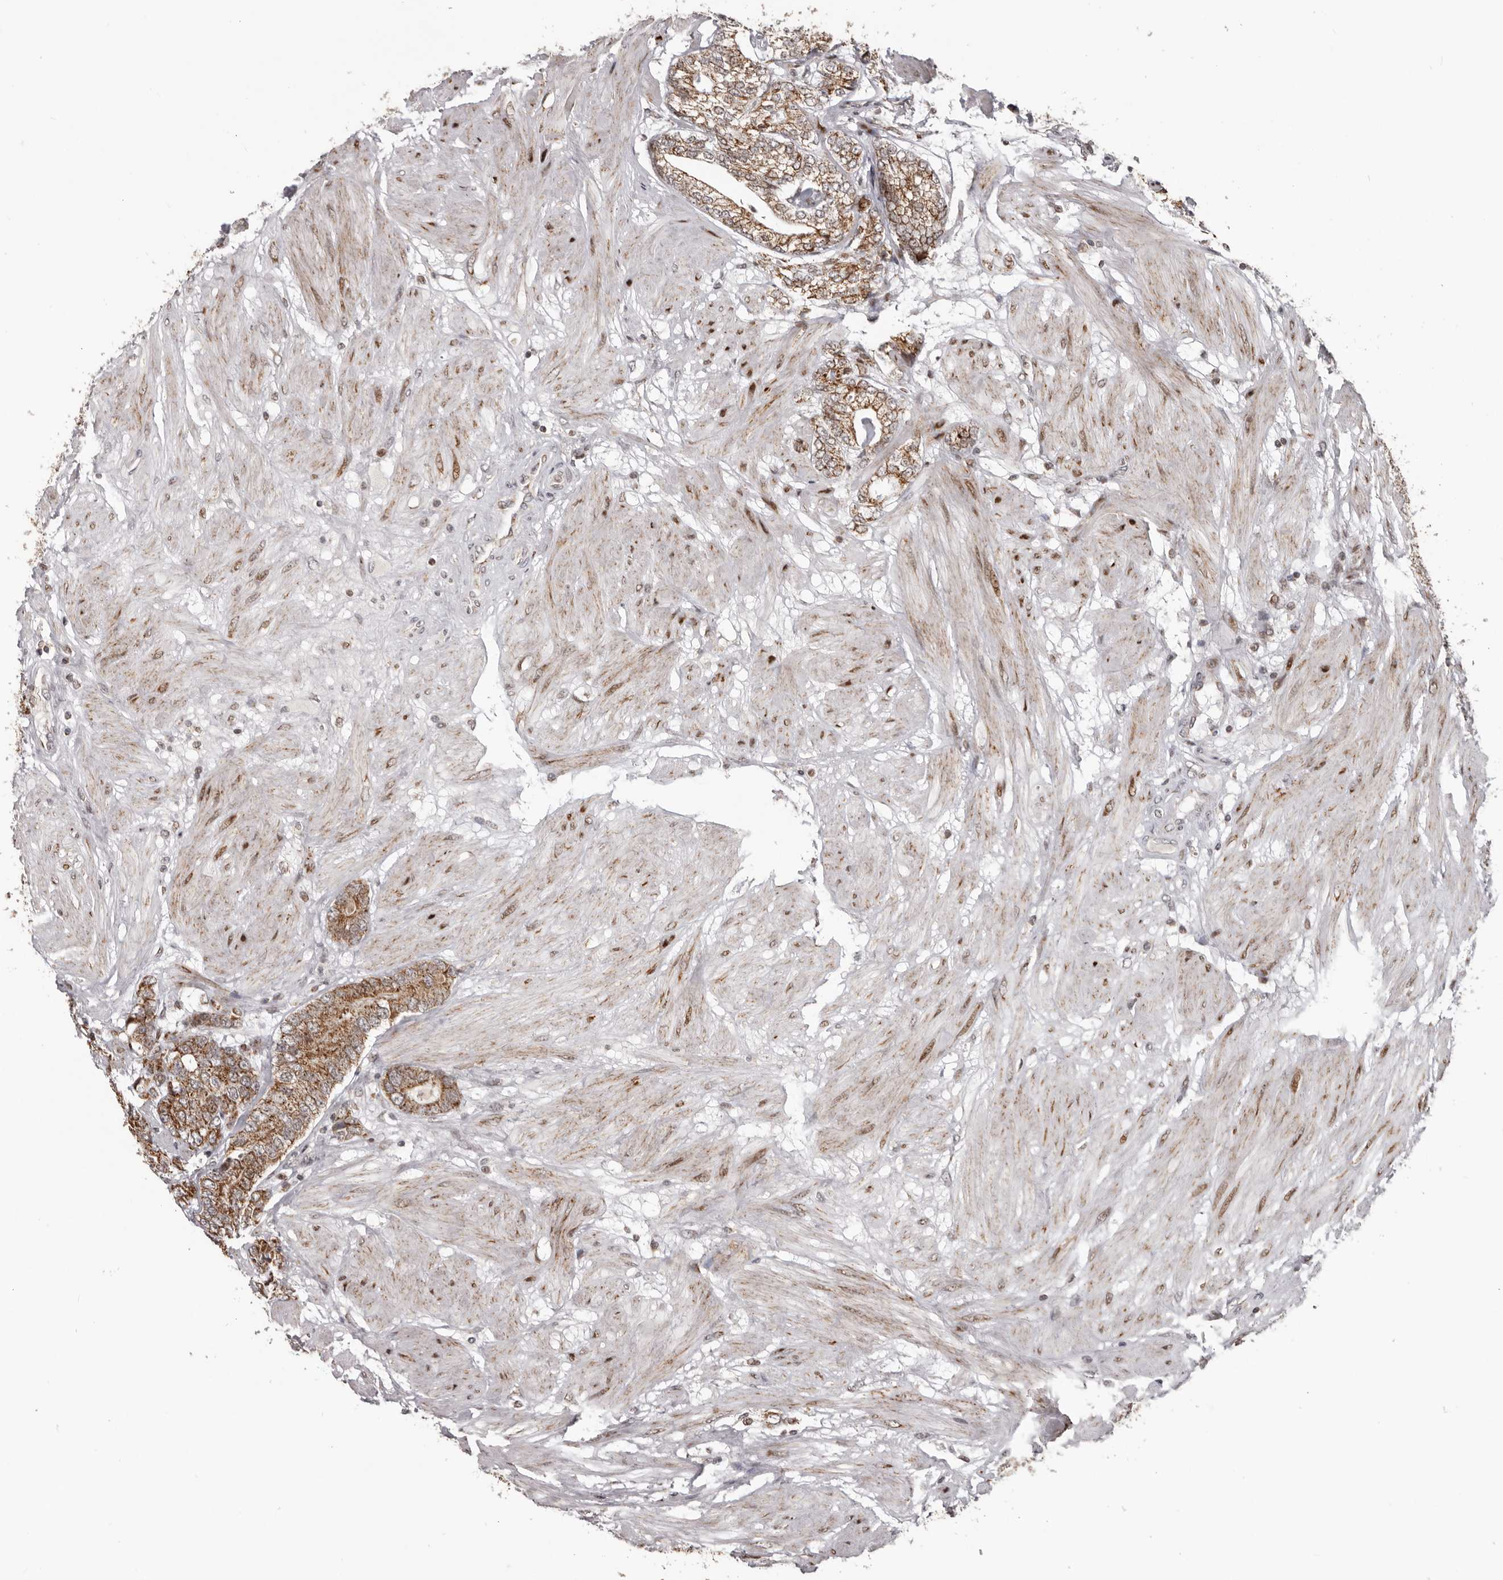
{"staining": {"intensity": "moderate", "quantity": ">75%", "location": "cytoplasmic/membranous"}, "tissue": "prostate cancer", "cell_type": "Tumor cells", "image_type": "cancer", "snomed": [{"axis": "morphology", "description": "Adenocarcinoma, High grade"}, {"axis": "topography", "description": "Prostate"}], "caption": "This is an image of IHC staining of high-grade adenocarcinoma (prostate), which shows moderate positivity in the cytoplasmic/membranous of tumor cells.", "gene": "C17orf99", "patient": {"sex": "male", "age": 50}}